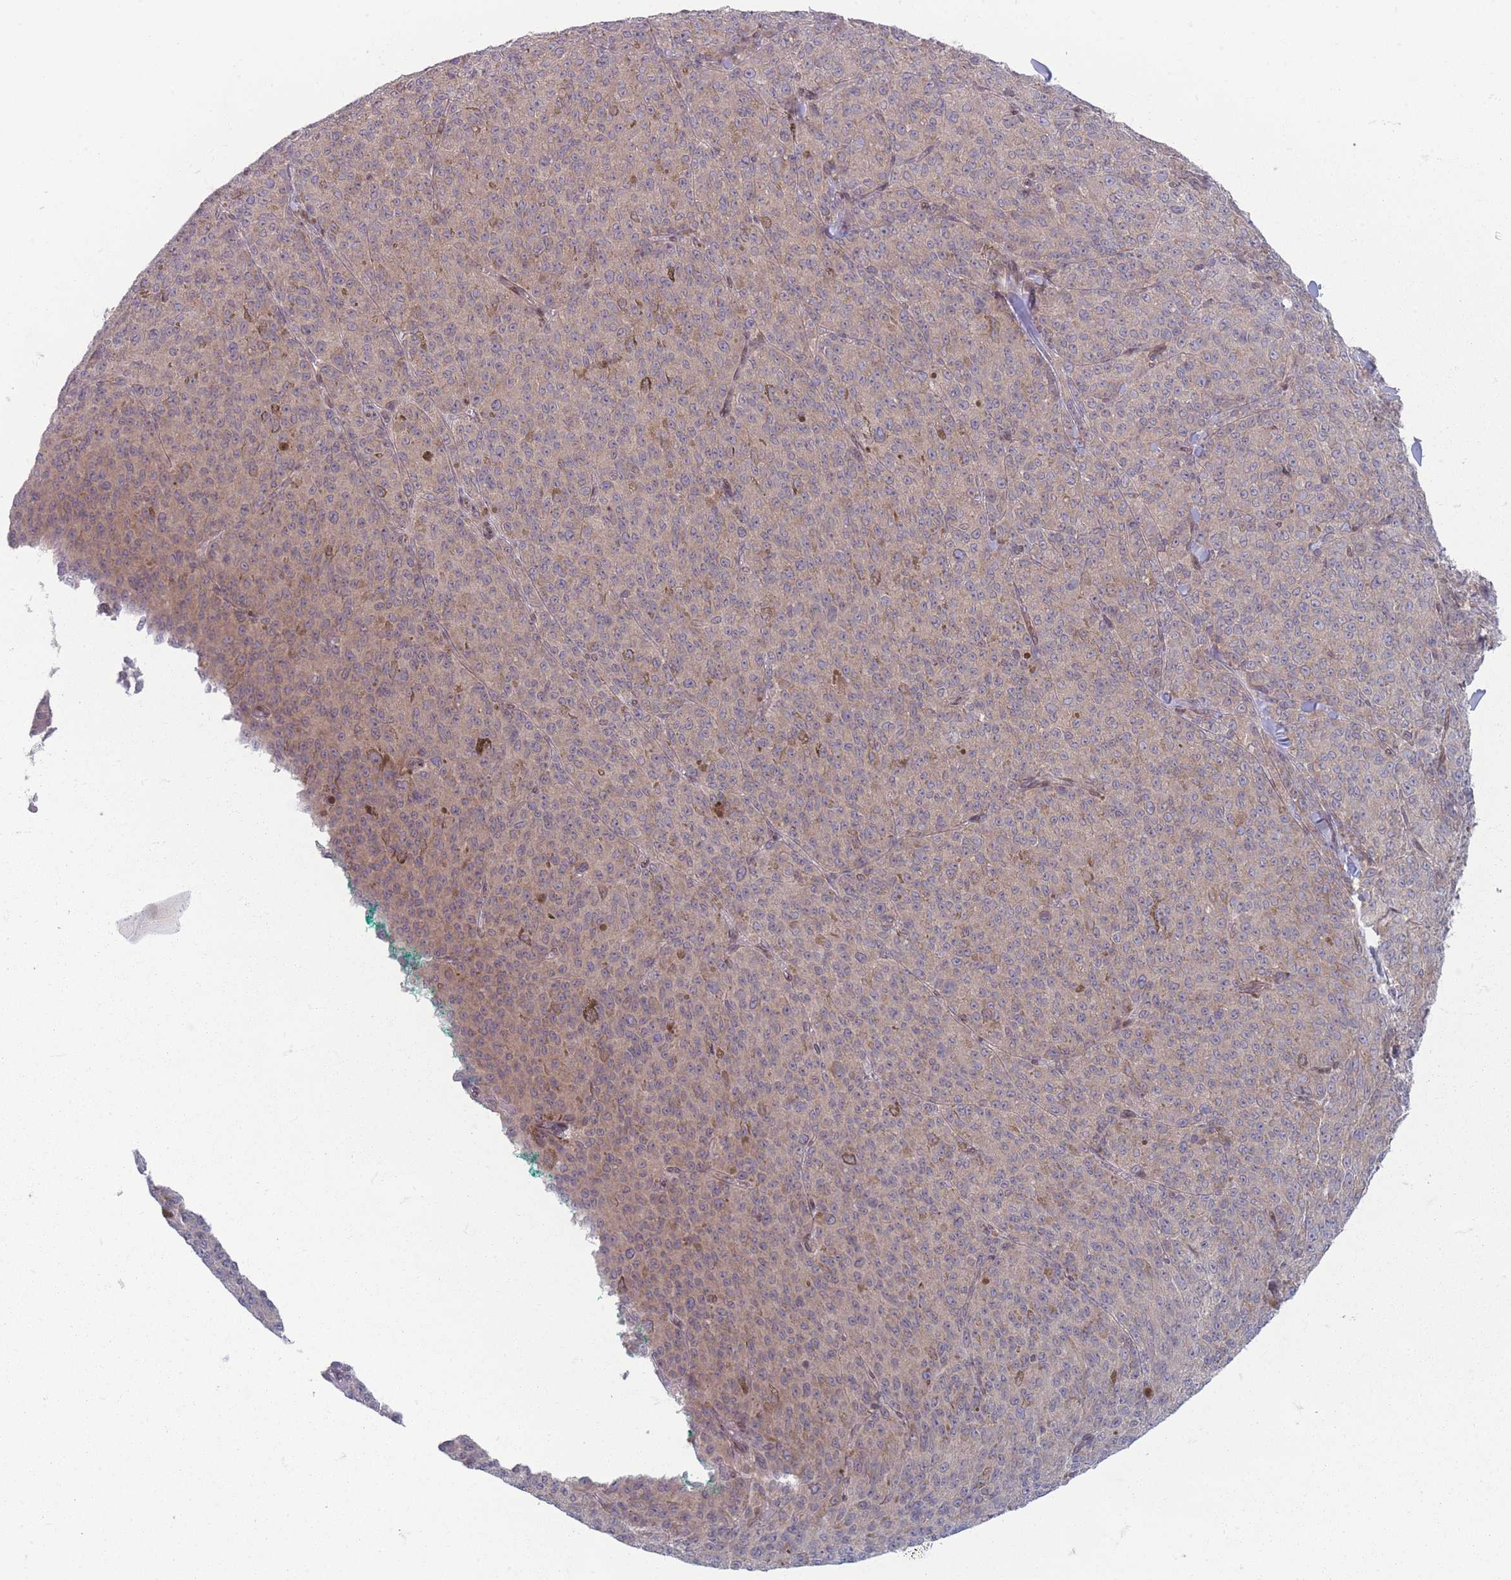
{"staining": {"intensity": "weak", "quantity": "25%-75%", "location": "cytoplasmic/membranous"}, "tissue": "melanoma", "cell_type": "Tumor cells", "image_type": "cancer", "snomed": [{"axis": "morphology", "description": "Malignant melanoma, NOS"}, {"axis": "topography", "description": "Skin"}], "caption": "Immunohistochemical staining of human malignant melanoma shows low levels of weak cytoplasmic/membranous expression in about 25%-75% of tumor cells. The protein of interest is shown in brown color, while the nuclei are stained blue.", "gene": "VRK2", "patient": {"sex": "female", "age": 52}}